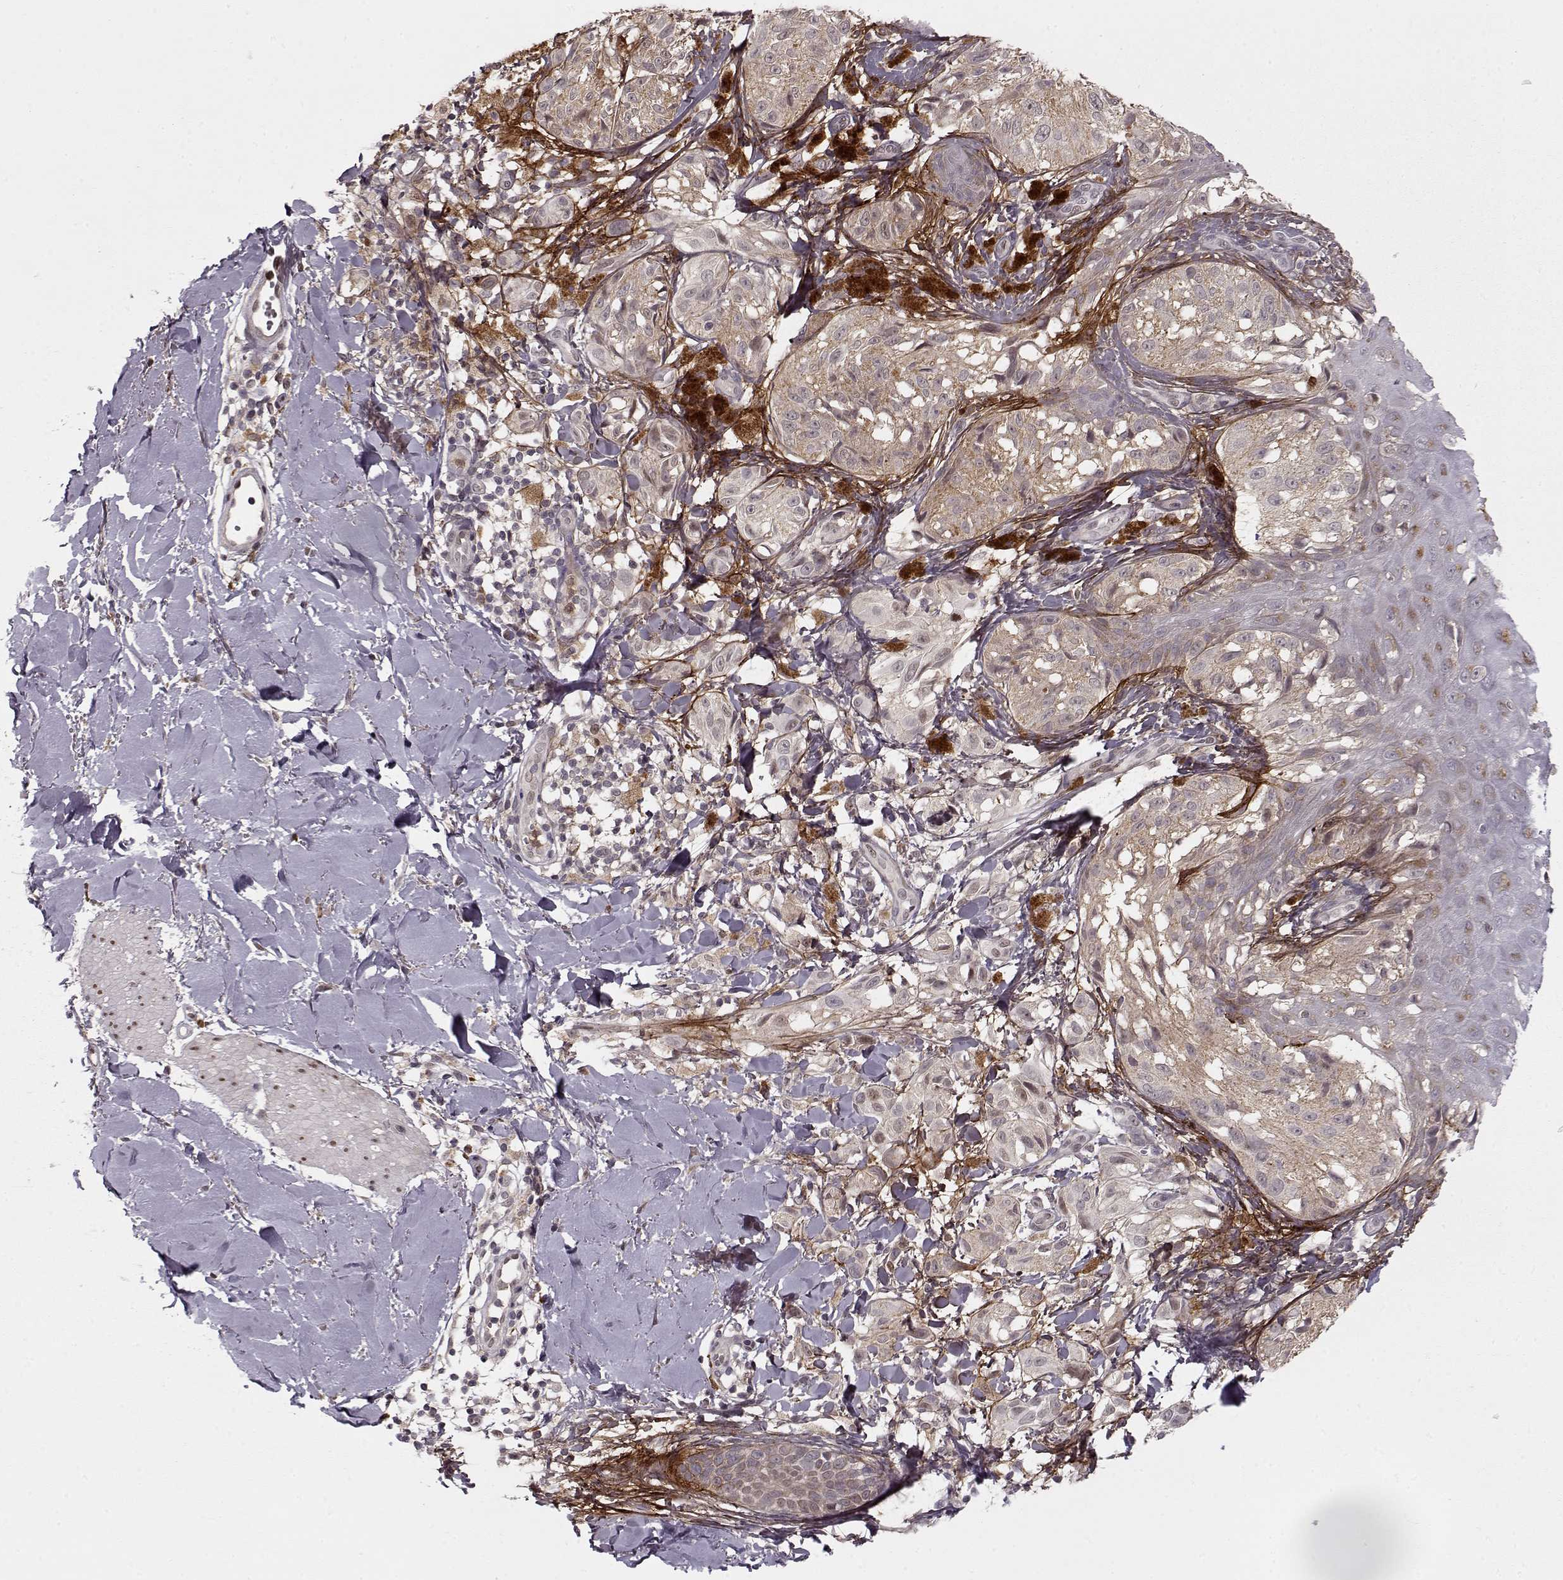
{"staining": {"intensity": "weak", "quantity": "25%-75%", "location": "cytoplasmic/membranous"}, "tissue": "melanoma", "cell_type": "Tumor cells", "image_type": "cancer", "snomed": [{"axis": "morphology", "description": "Malignant melanoma, NOS"}, {"axis": "topography", "description": "Skin"}], "caption": "Immunohistochemical staining of human malignant melanoma reveals low levels of weak cytoplasmic/membranous protein expression in approximately 25%-75% of tumor cells.", "gene": "DENND4B", "patient": {"sex": "male", "age": 36}}